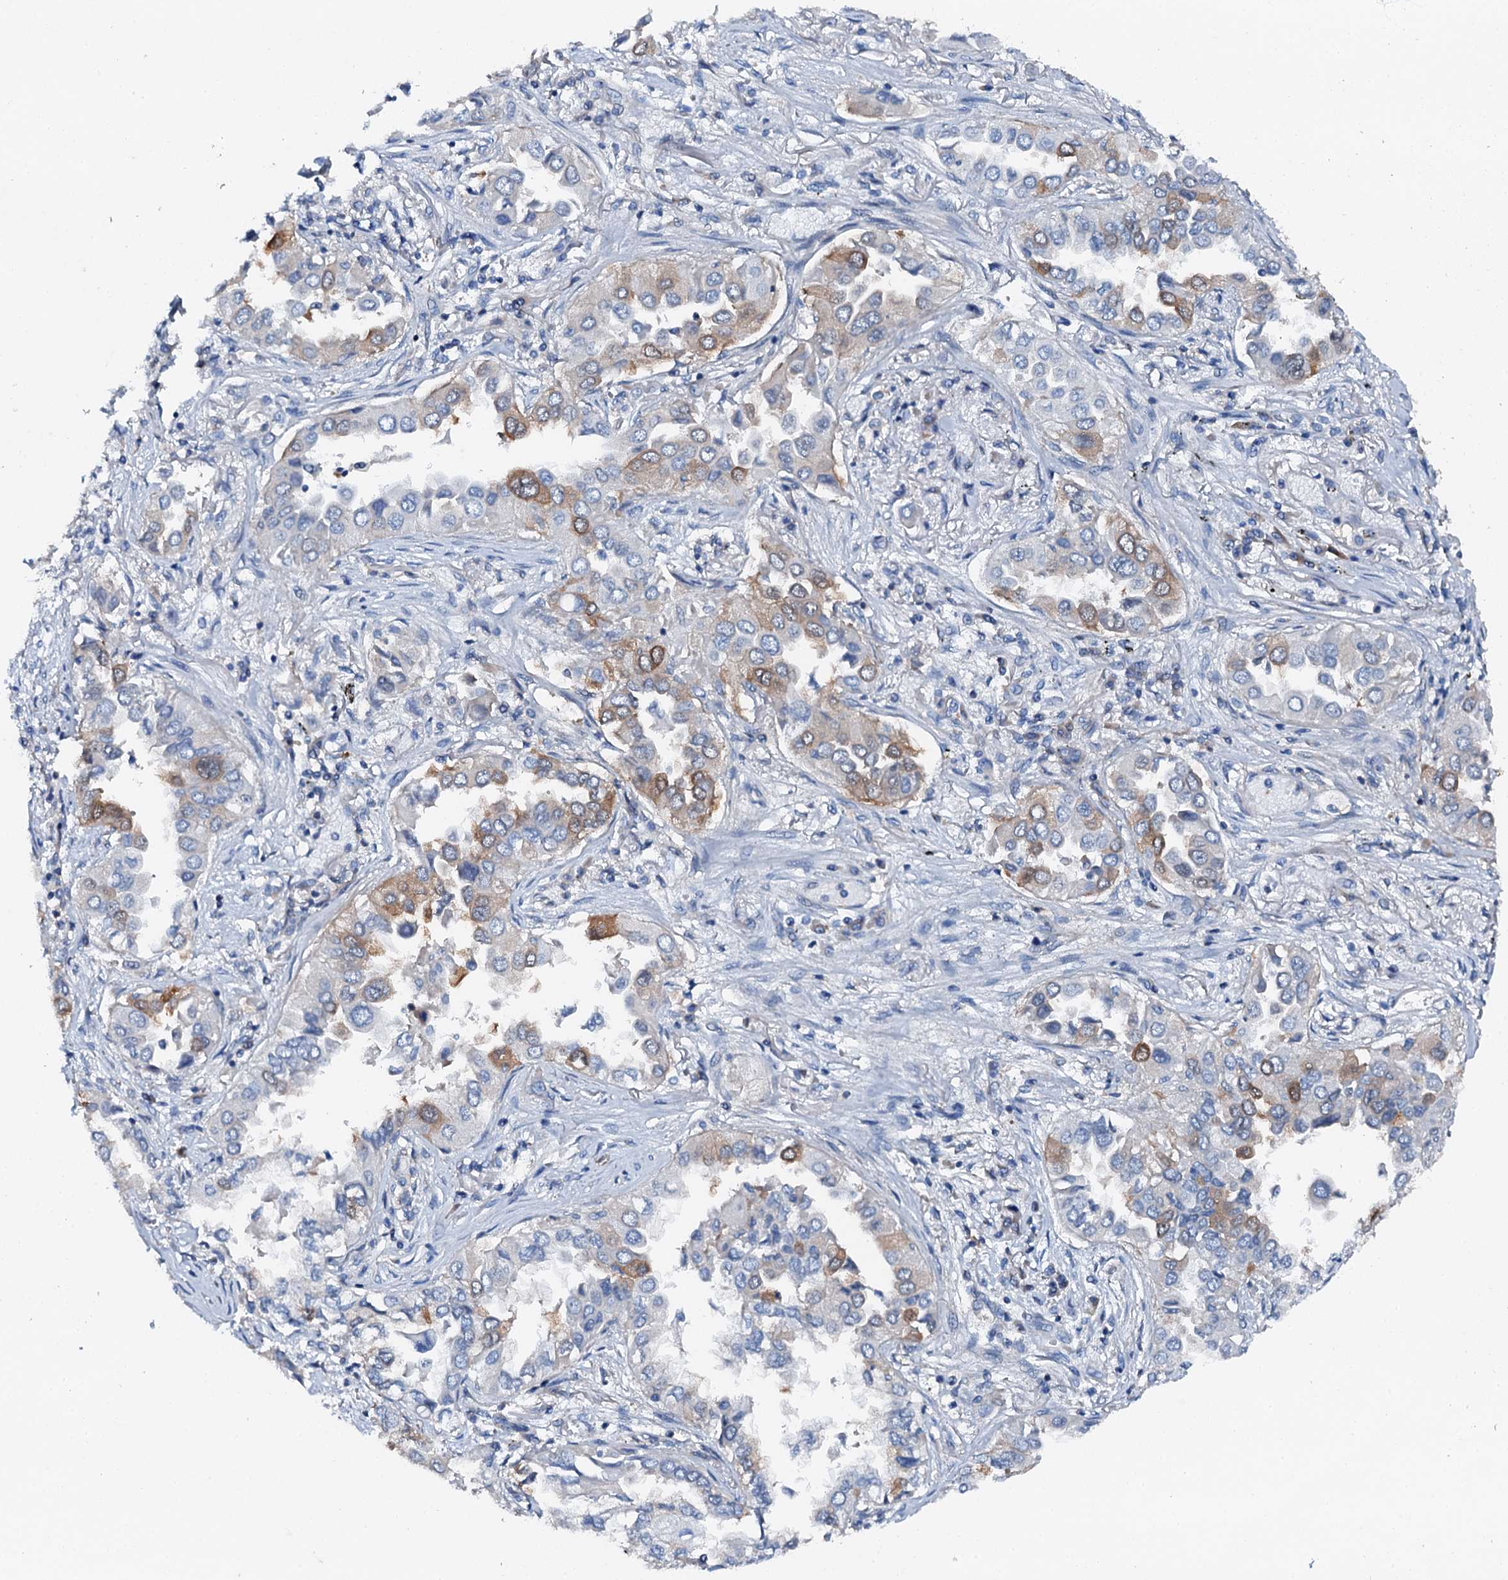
{"staining": {"intensity": "moderate", "quantity": "<25%", "location": "cytoplasmic/membranous"}, "tissue": "lung cancer", "cell_type": "Tumor cells", "image_type": "cancer", "snomed": [{"axis": "morphology", "description": "Adenocarcinoma, NOS"}, {"axis": "topography", "description": "Lung"}], "caption": "Immunohistochemical staining of human lung cancer displays moderate cytoplasmic/membranous protein staining in about <25% of tumor cells. The staining is performed using DAB (3,3'-diaminobenzidine) brown chromogen to label protein expression. The nuclei are counter-stained blue using hematoxylin.", "gene": "GFOD2", "patient": {"sex": "female", "age": 76}}